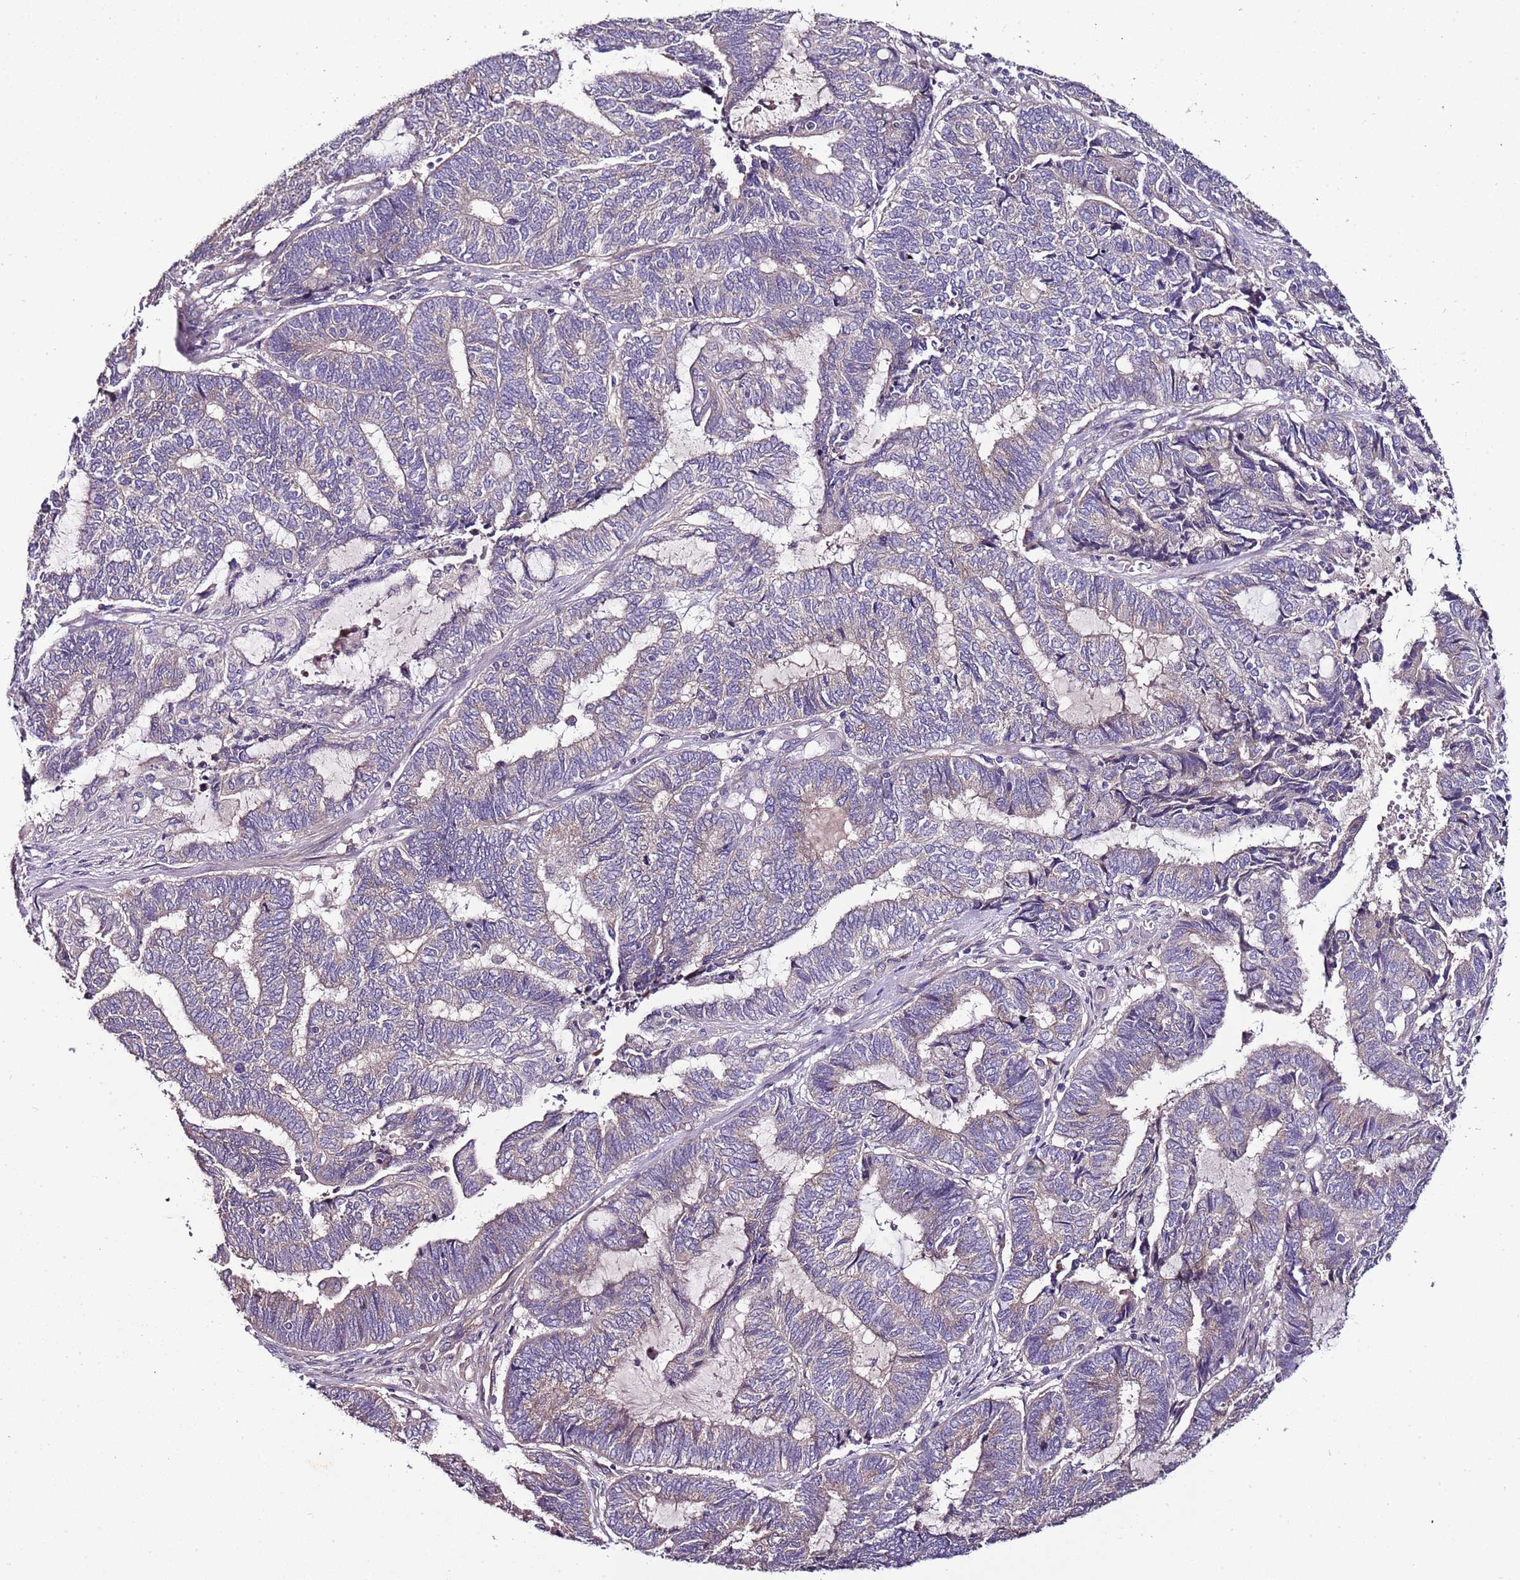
{"staining": {"intensity": "negative", "quantity": "none", "location": "none"}, "tissue": "endometrial cancer", "cell_type": "Tumor cells", "image_type": "cancer", "snomed": [{"axis": "morphology", "description": "Adenocarcinoma, NOS"}, {"axis": "topography", "description": "Uterus"}, {"axis": "topography", "description": "Endometrium"}], "caption": "Human adenocarcinoma (endometrial) stained for a protein using immunohistochemistry reveals no staining in tumor cells.", "gene": "FAM20A", "patient": {"sex": "female", "age": 70}}